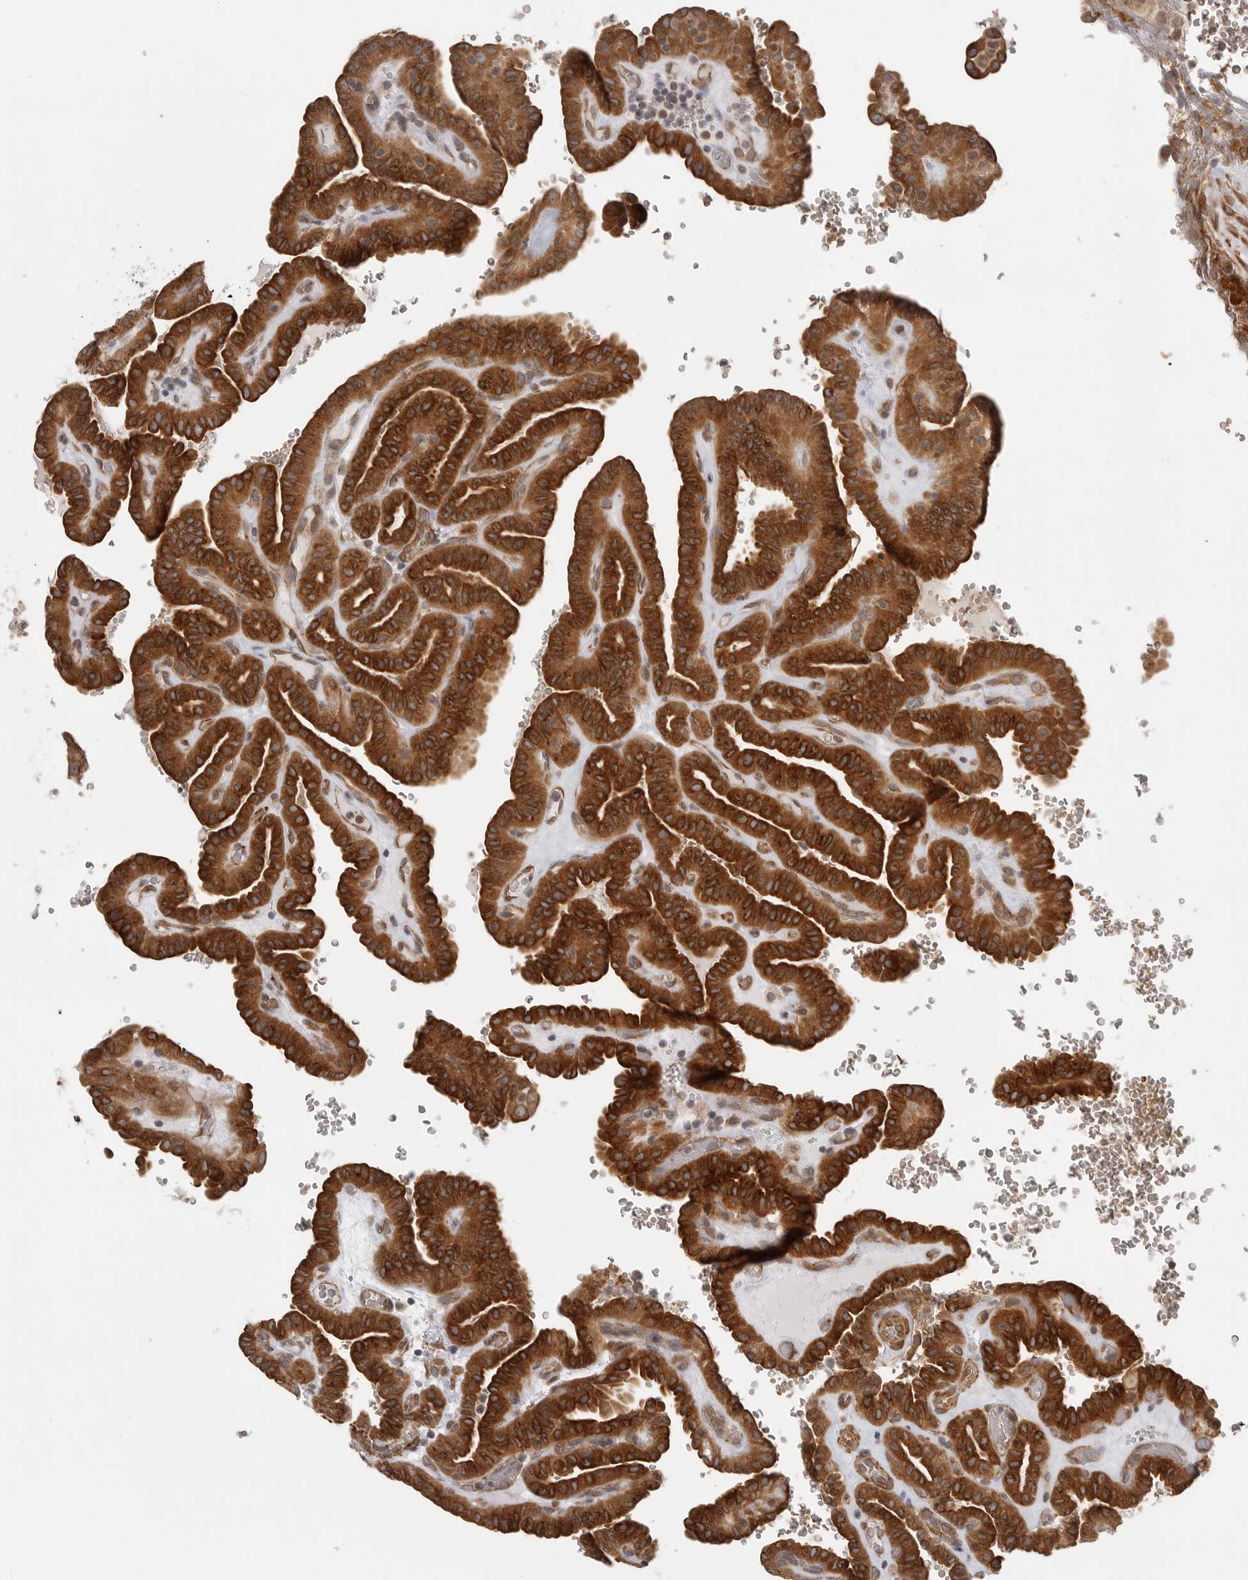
{"staining": {"intensity": "strong", "quantity": ">75%", "location": "cytoplasmic/membranous"}, "tissue": "thyroid cancer", "cell_type": "Tumor cells", "image_type": "cancer", "snomed": [{"axis": "morphology", "description": "Papillary adenocarcinoma, NOS"}, {"axis": "topography", "description": "Thyroid gland"}], "caption": "Immunohistochemistry histopathology image of human papillary adenocarcinoma (thyroid) stained for a protein (brown), which reveals high levels of strong cytoplasmic/membranous positivity in about >75% of tumor cells.", "gene": "CERS2", "patient": {"sex": "male", "age": 77}}